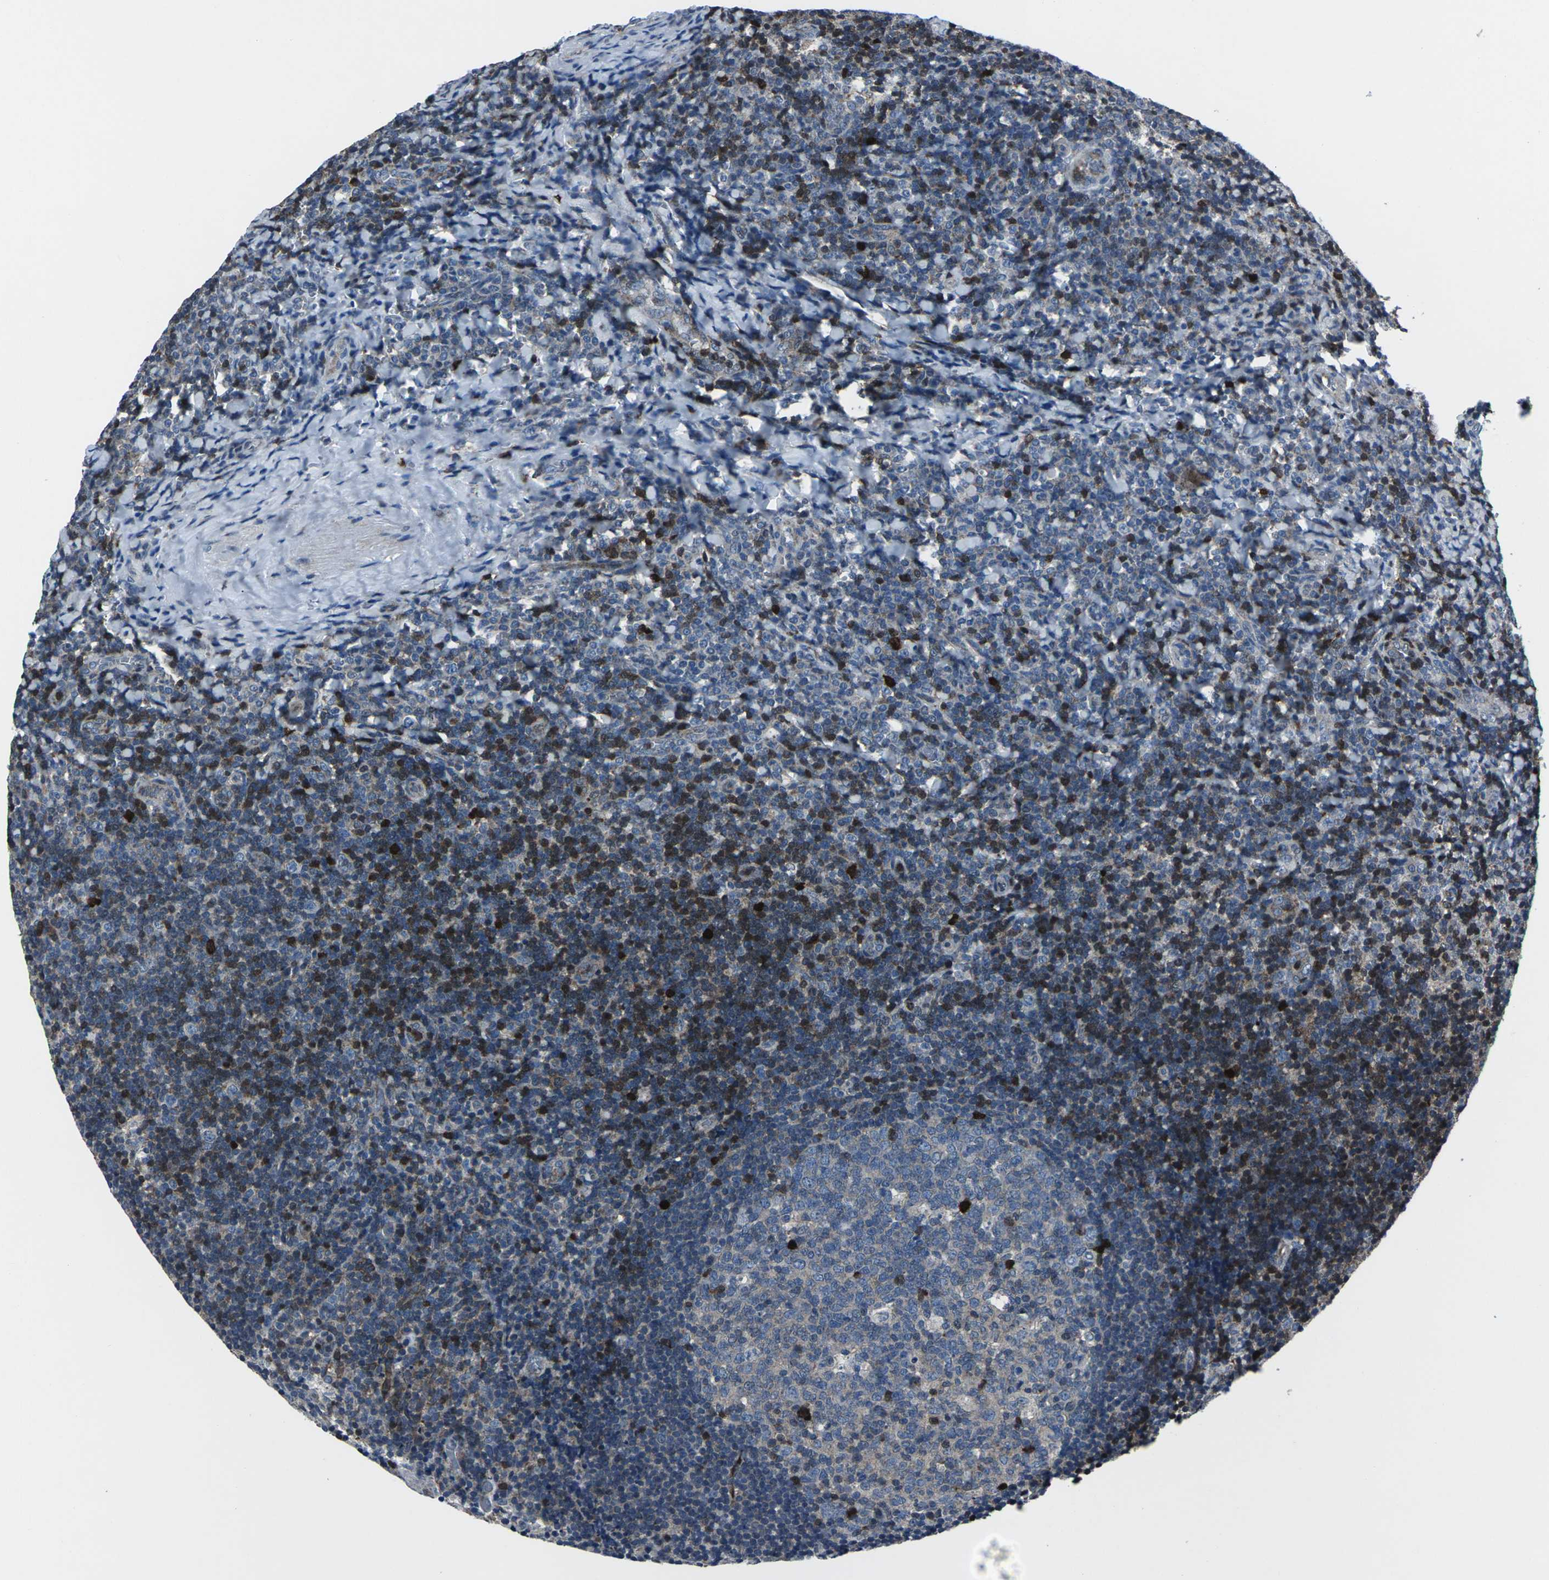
{"staining": {"intensity": "strong", "quantity": "<25%", "location": "nuclear"}, "tissue": "tonsil", "cell_type": "Germinal center cells", "image_type": "normal", "snomed": [{"axis": "morphology", "description": "Normal tissue, NOS"}, {"axis": "topography", "description": "Tonsil"}], "caption": "Strong nuclear protein staining is present in about <25% of germinal center cells in tonsil. Nuclei are stained in blue.", "gene": "STAT4", "patient": {"sex": "male", "age": 37}}